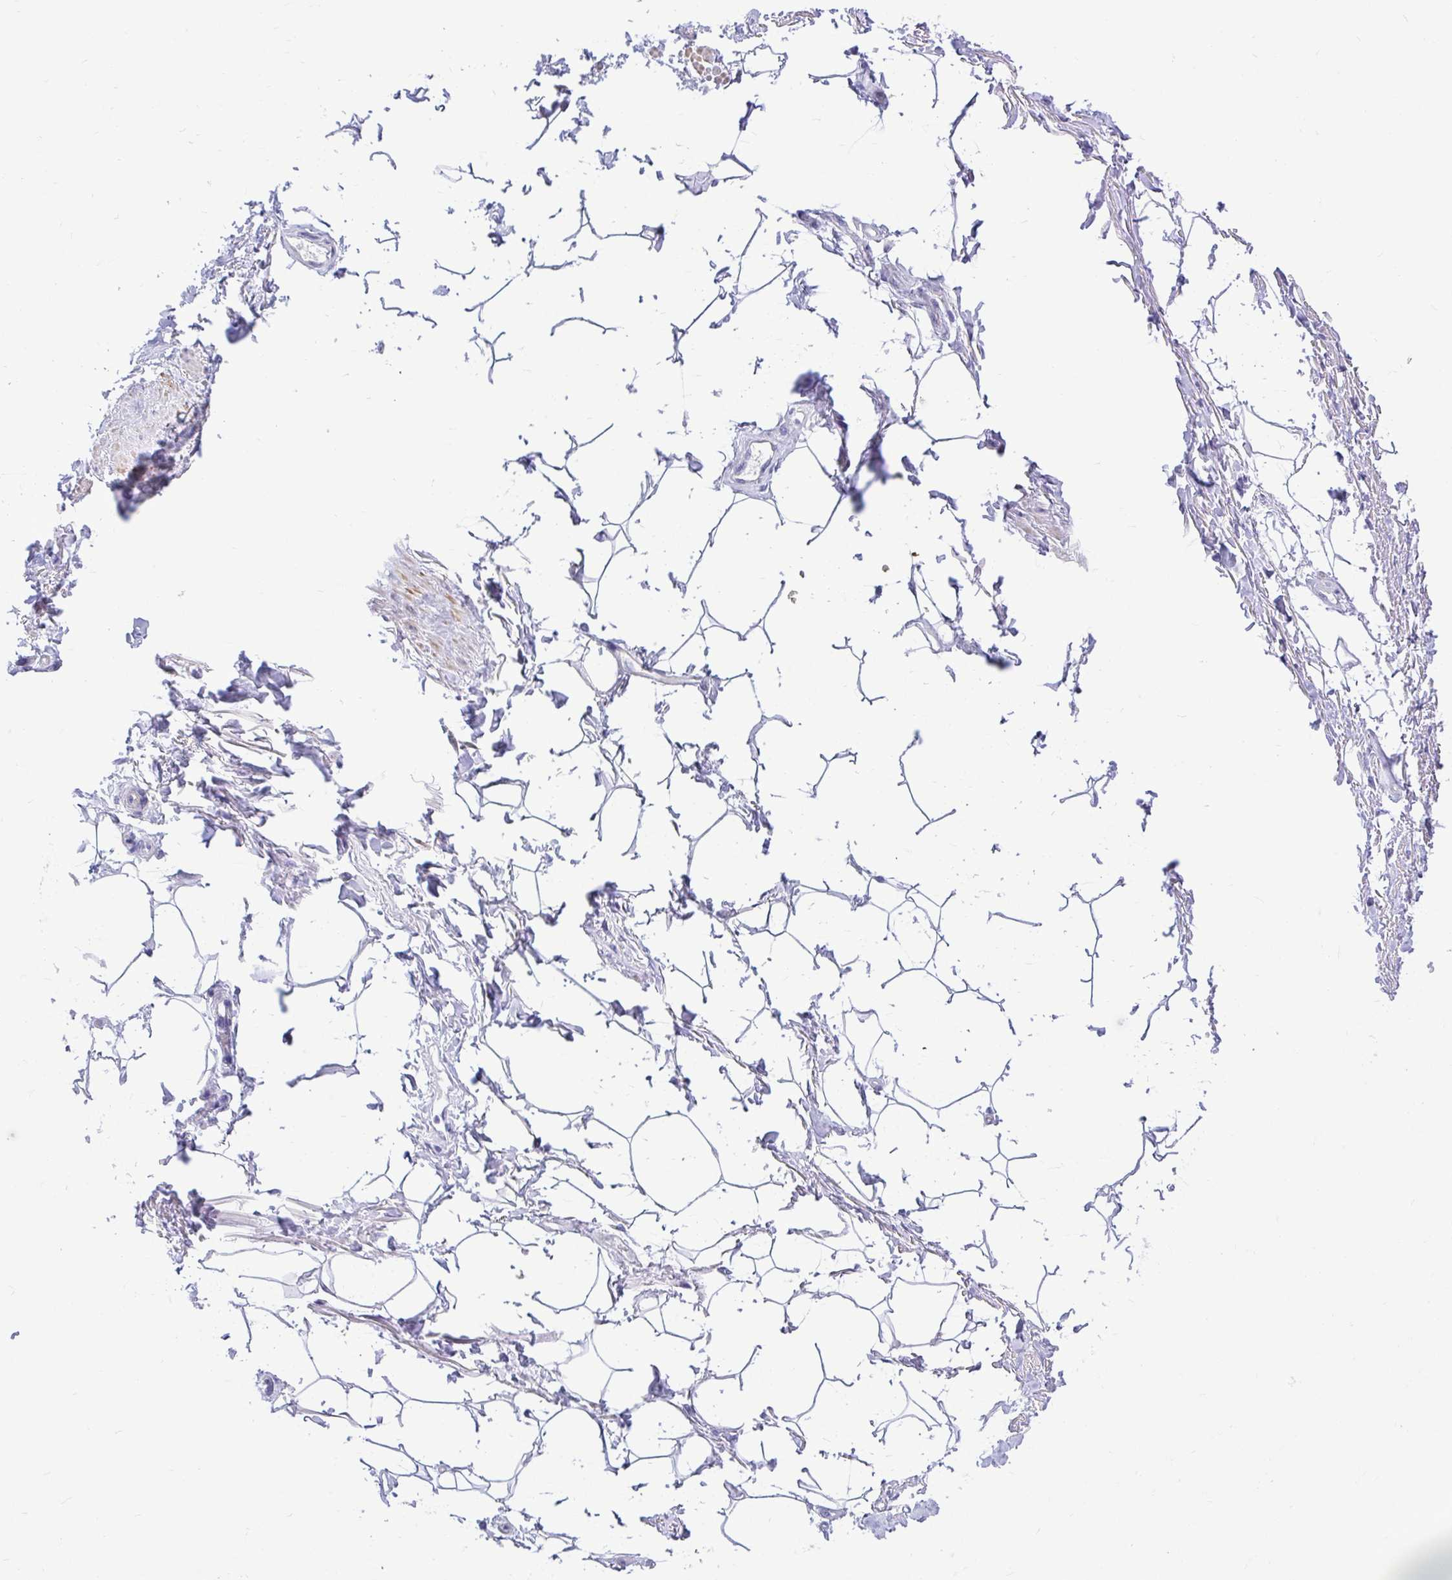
{"staining": {"intensity": "negative", "quantity": "none", "location": "none"}, "tissue": "adipose tissue", "cell_type": "Adipocytes", "image_type": "normal", "snomed": [{"axis": "morphology", "description": "Normal tissue, NOS"}, {"axis": "topography", "description": "Peripheral nerve tissue"}], "caption": "Adipocytes show no significant positivity in benign adipose tissue. (DAB IHC, high magnification).", "gene": "ABCG2", "patient": {"sex": "male", "age": 51}}